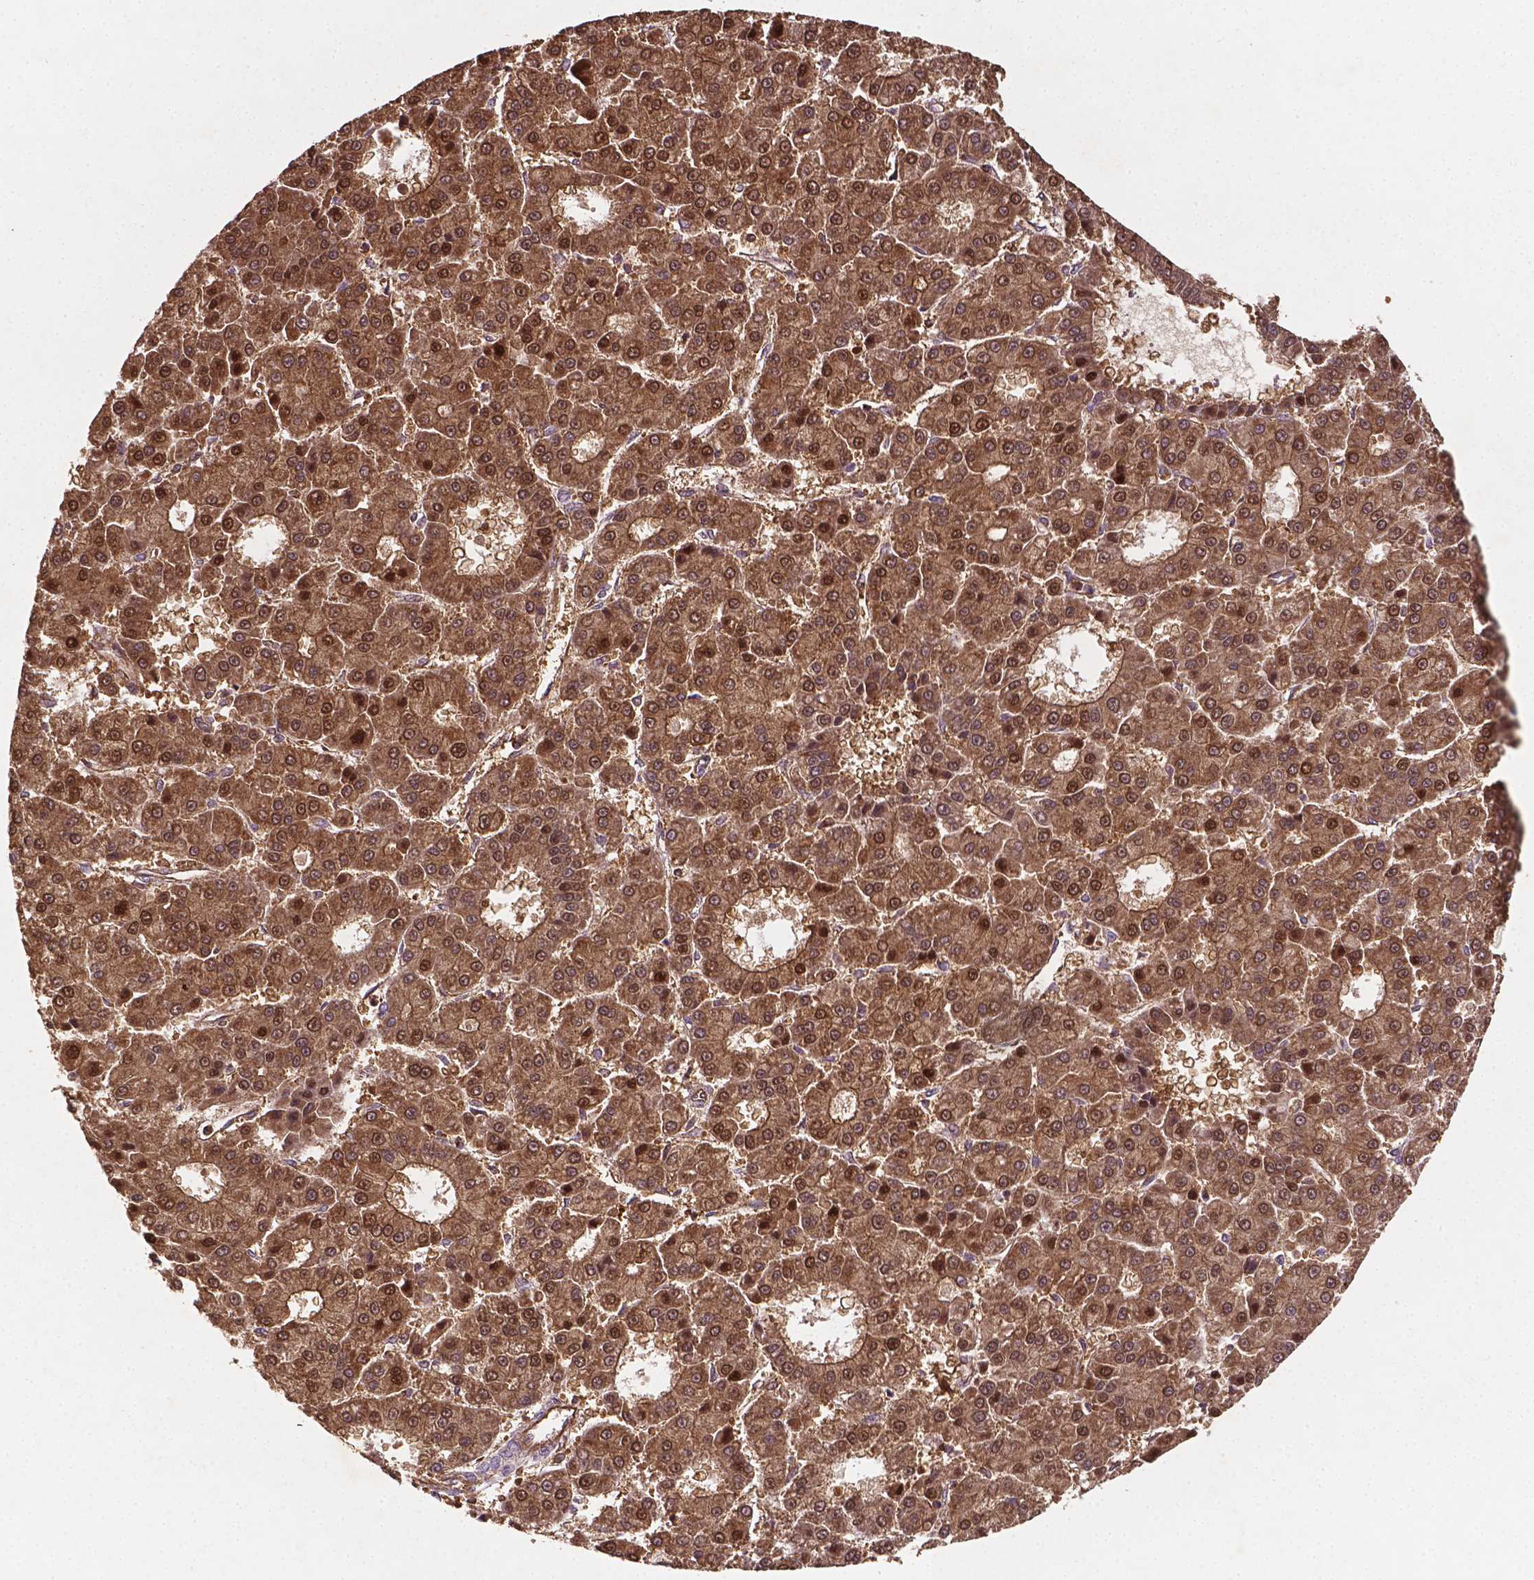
{"staining": {"intensity": "moderate", "quantity": ">75%", "location": "cytoplasmic/membranous,nuclear"}, "tissue": "liver cancer", "cell_type": "Tumor cells", "image_type": "cancer", "snomed": [{"axis": "morphology", "description": "Carcinoma, Hepatocellular, NOS"}, {"axis": "topography", "description": "Liver"}], "caption": "Tumor cells display medium levels of moderate cytoplasmic/membranous and nuclear positivity in about >75% of cells in human liver cancer (hepatocellular carcinoma). (brown staining indicates protein expression, while blue staining denotes nuclei).", "gene": "ZMYND19", "patient": {"sex": "male", "age": 70}}